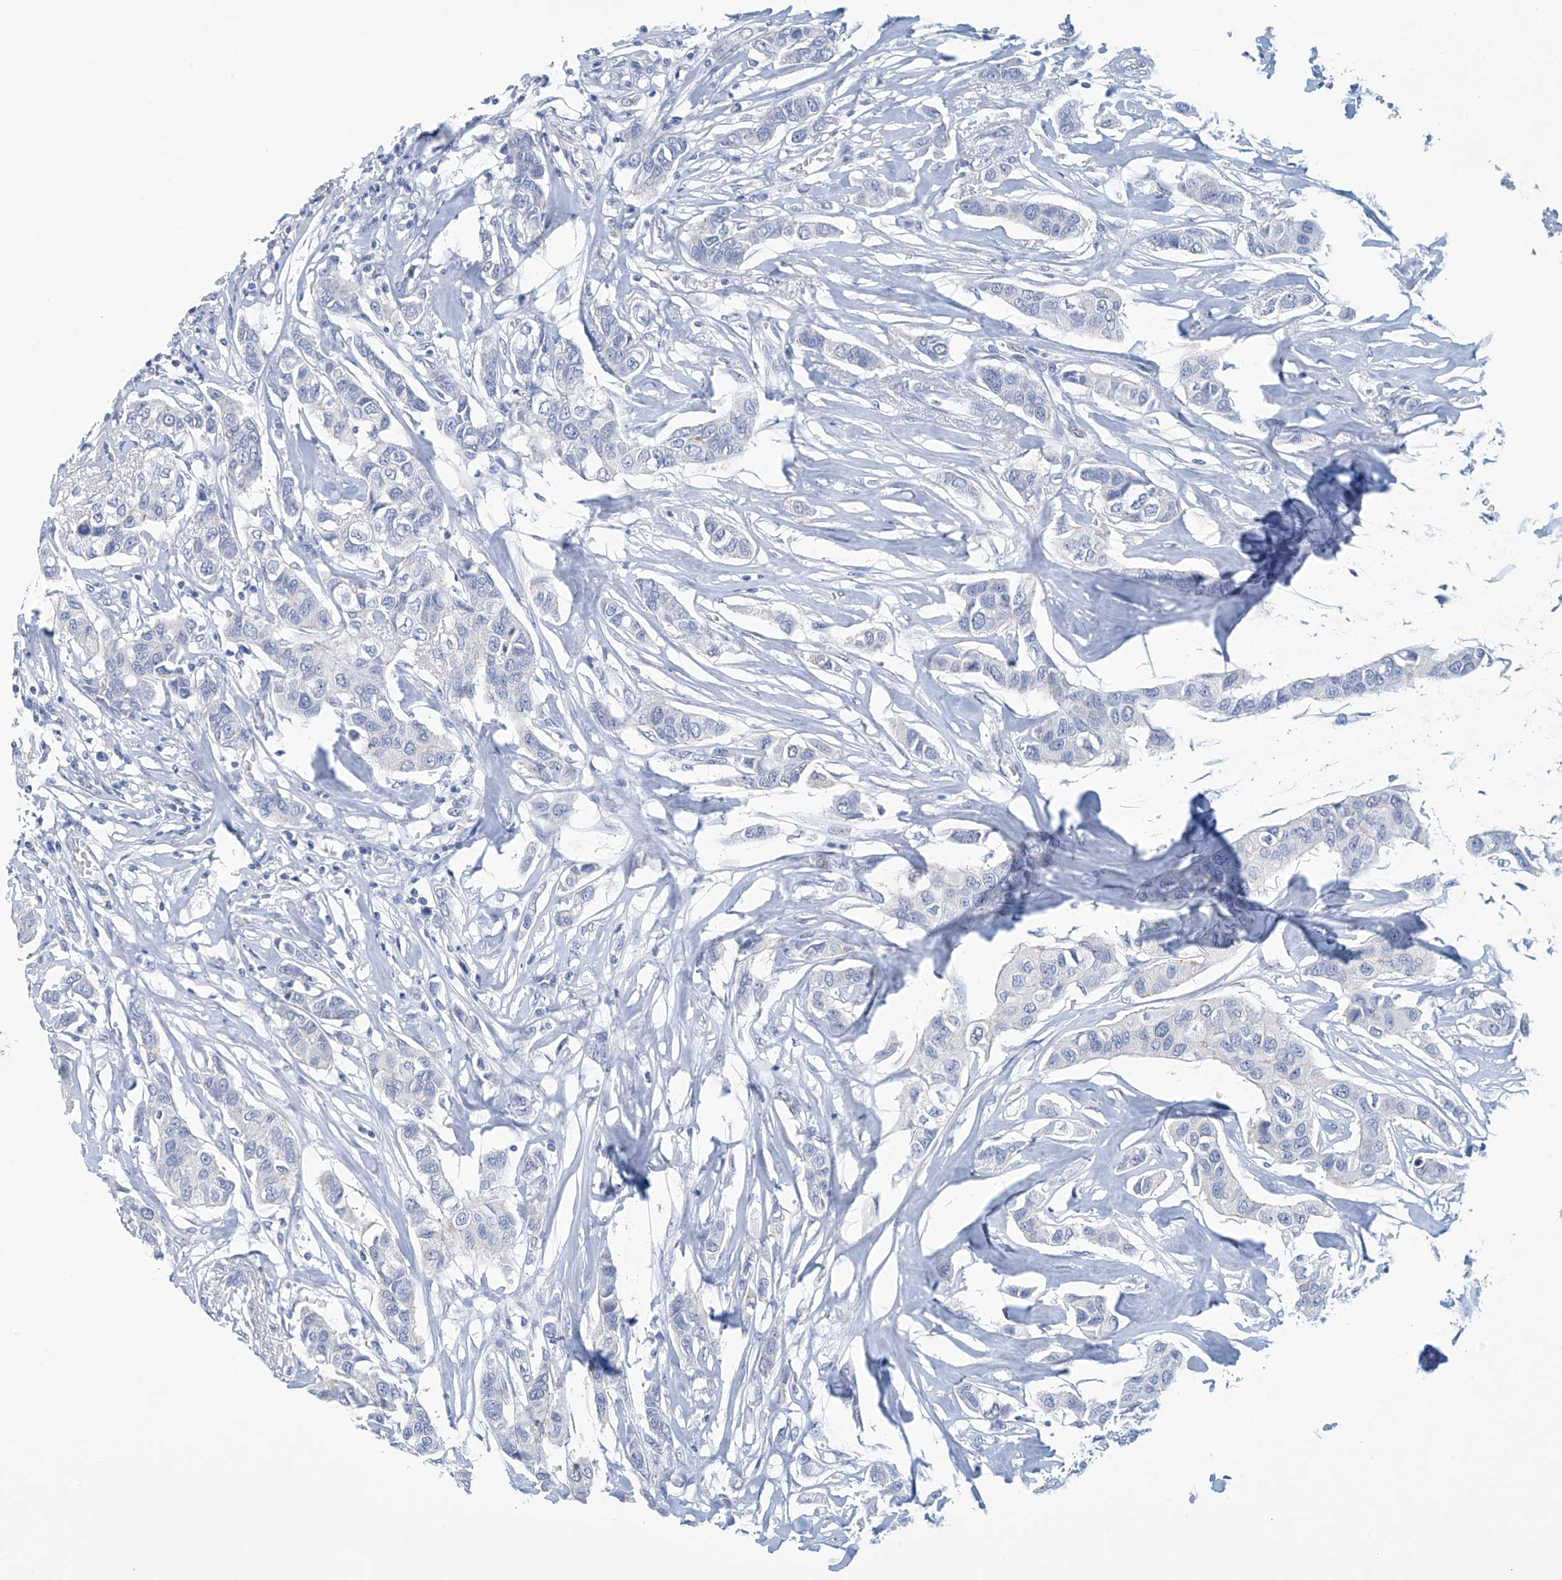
{"staining": {"intensity": "negative", "quantity": "none", "location": "none"}, "tissue": "breast cancer", "cell_type": "Tumor cells", "image_type": "cancer", "snomed": [{"axis": "morphology", "description": "Duct carcinoma"}, {"axis": "topography", "description": "Breast"}], "caption": "Micrograph shows no significant protein staining in tumor cells of infiltrating ductal carcinoma (breast). The staining is performed using DAB (3,3'-diaminobenzidine) brown chromogen with nuclei counter-stained in using hematoxylin.", "gene": "DSP", "patient": {"sex": "female", "age": 80}}